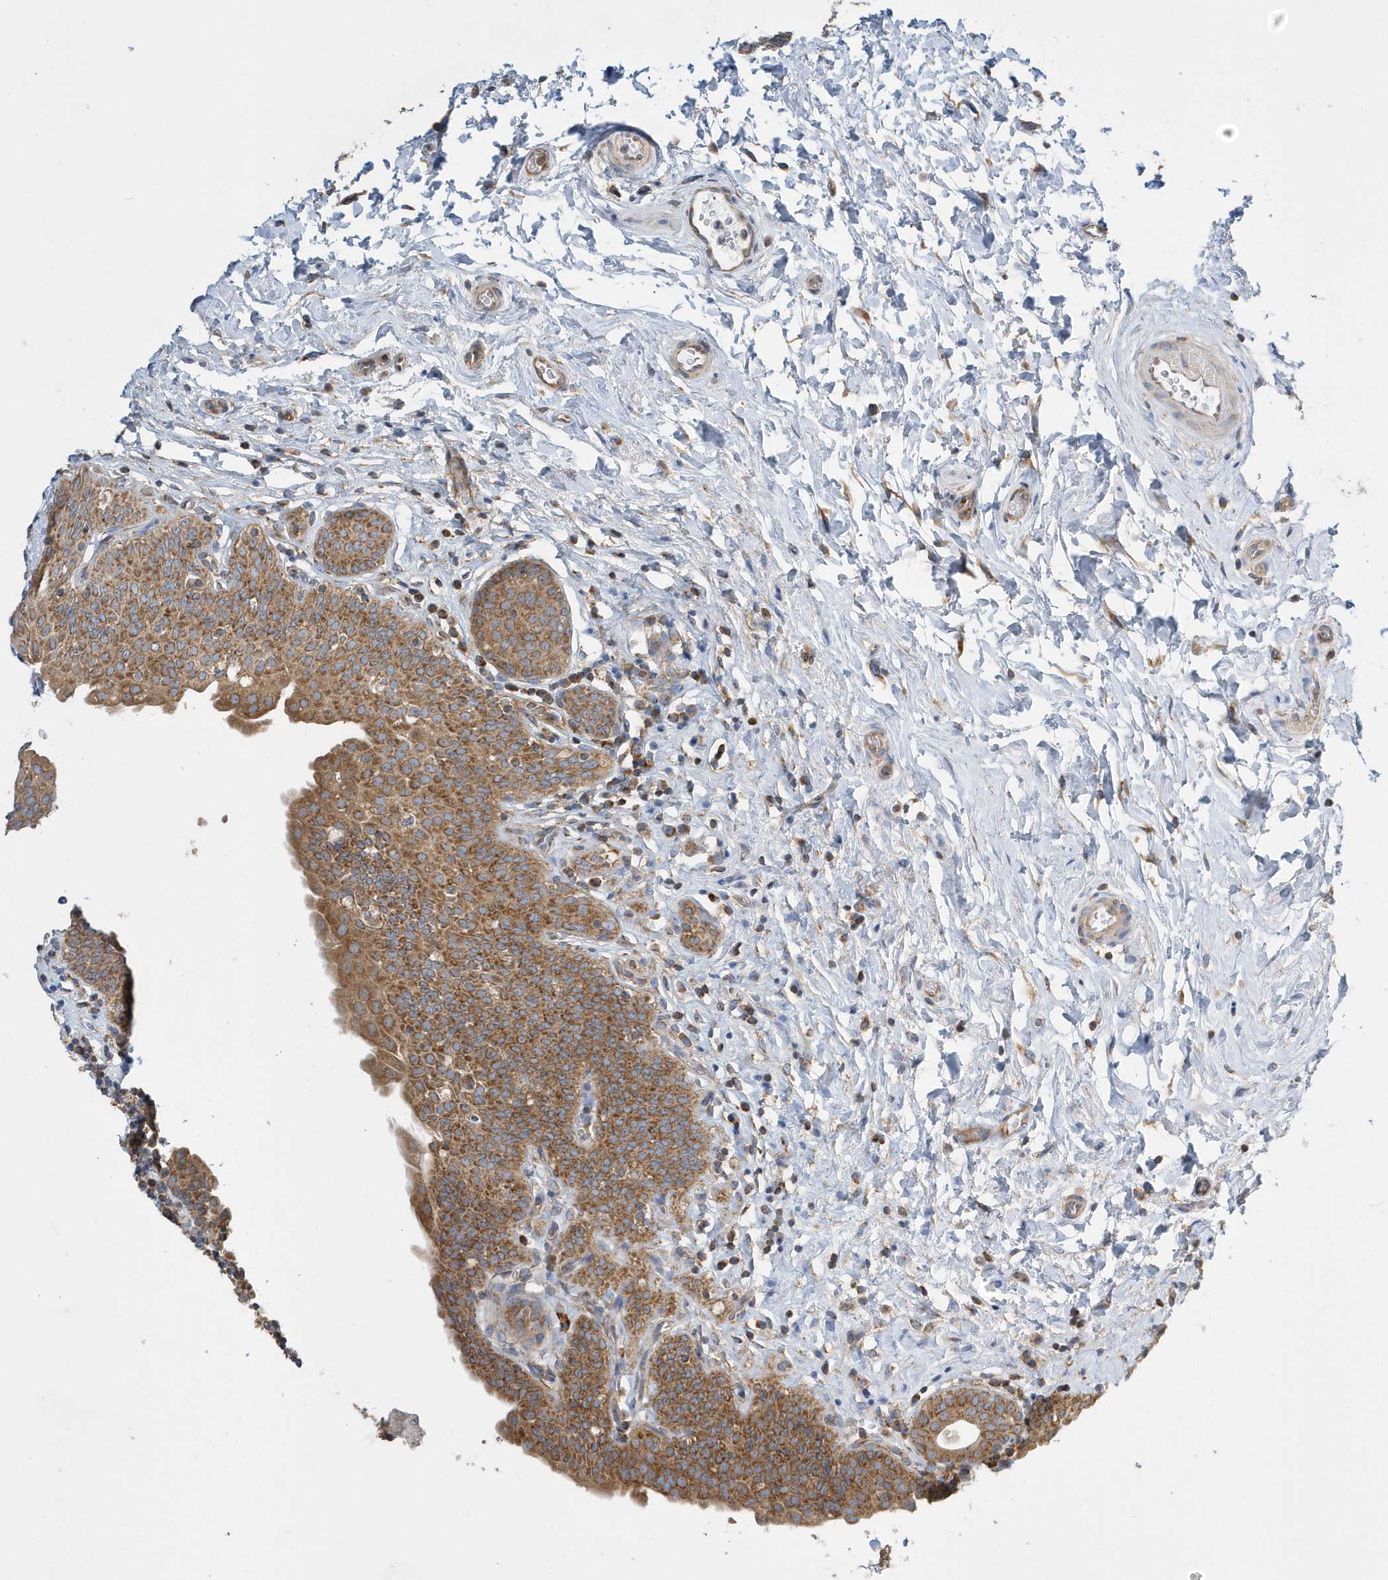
{"staining": {"intensity": "strong", "quantity": ">75%", "location": "cytoplasmic/membranous"}, "tissue": "urinary bladder", "cell_type": "Urothelial cells", "image_type": "normal", "snomed": [{"axis": "morphology", "description": "Normal tissue, NOS"}, {"axis": "topography", "description": "Urinary bladder"}], "caption": "Protein expression analysis of unremarkable human urinary bladder reveals strong cytoplasmic/membranous expression in approximately >75% of urothelial cells.", "gene": "SPATA5", "patient": {"sex": "male", "age": 83}}